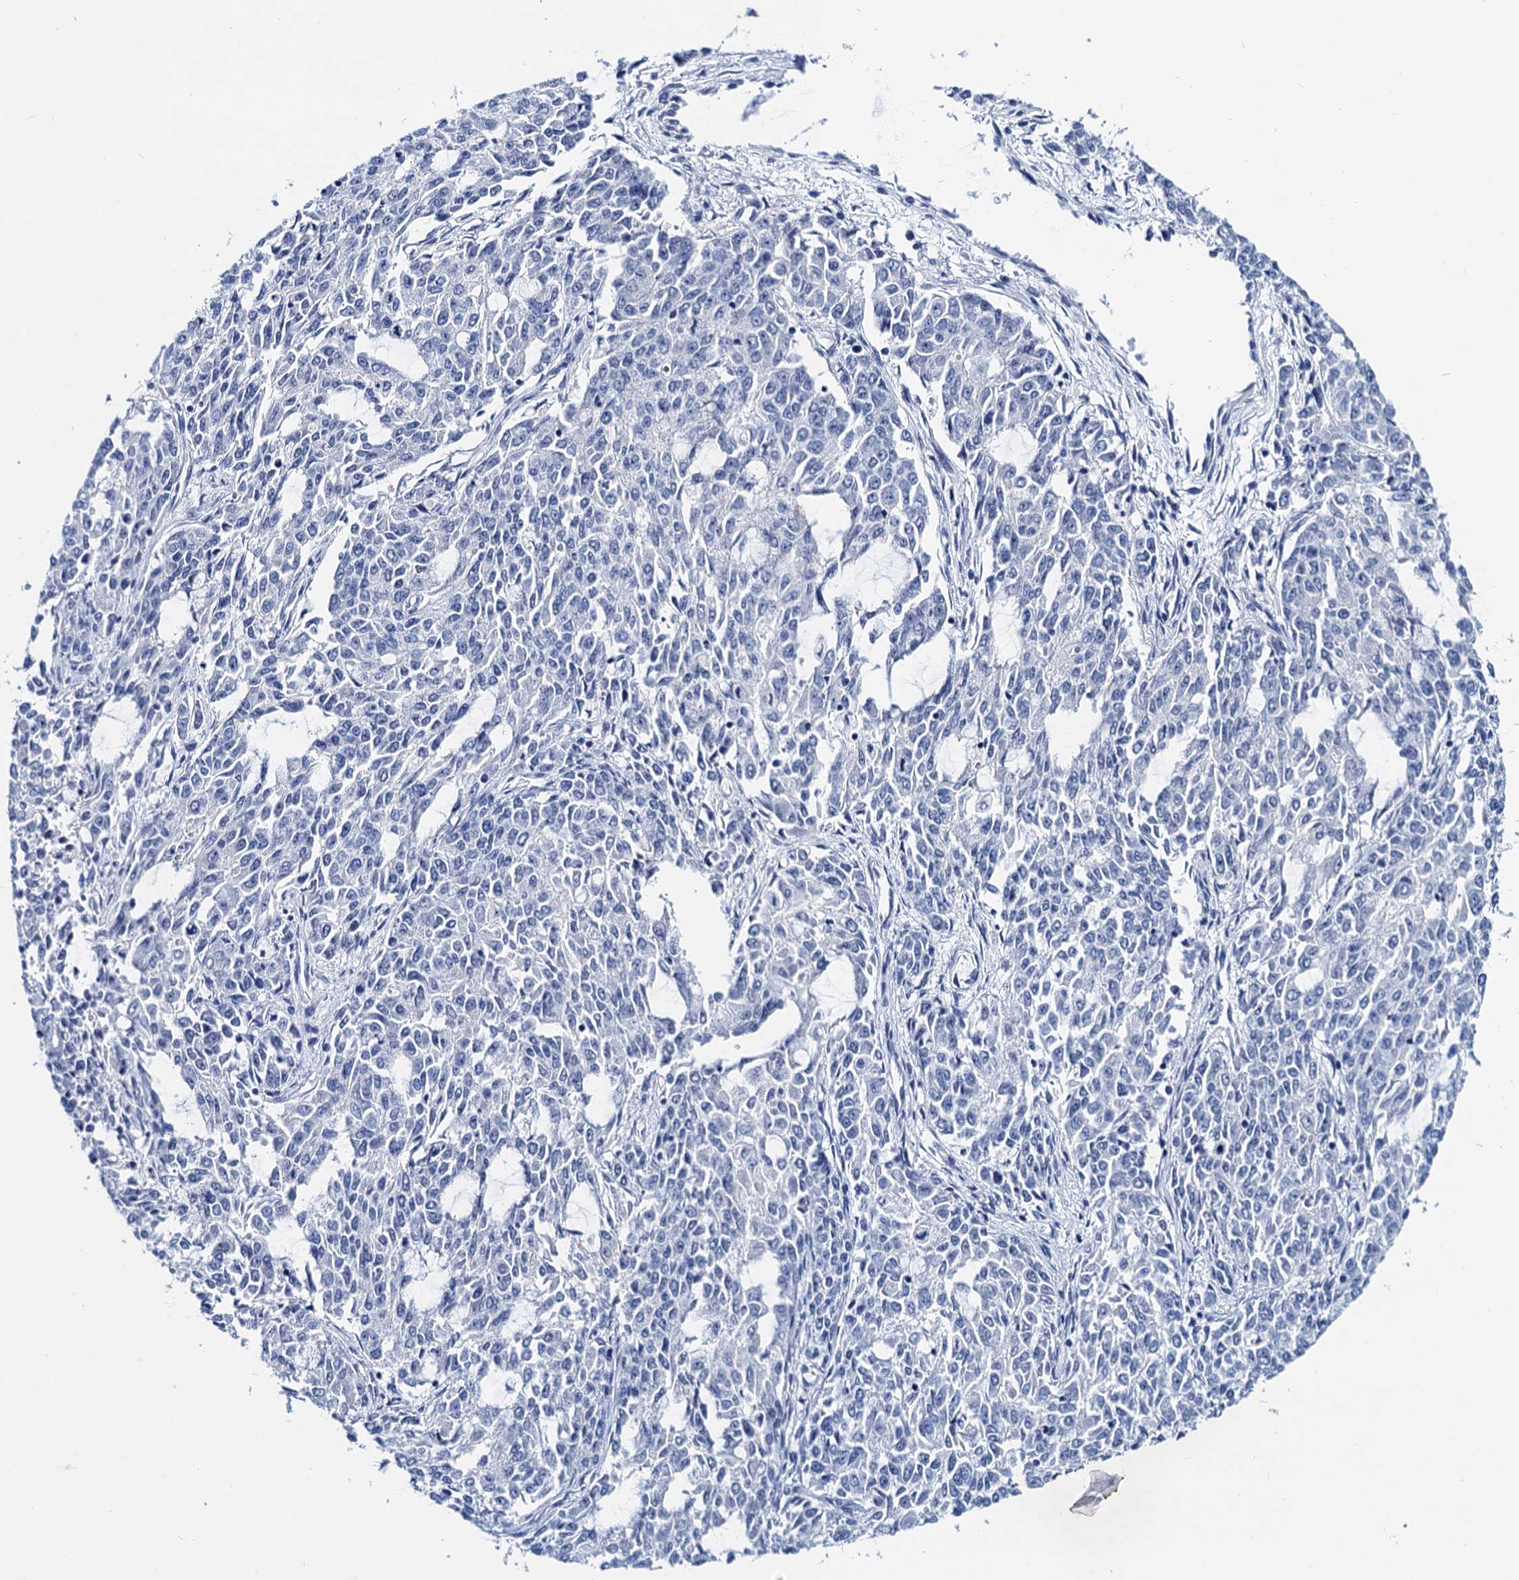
{"staining": {"intensity": "negative", "quantity": "none", "location": "none"}, "tissue": "endometrial cancer", "cell_type": "Tumor cells", "image_type": "cancer", "snomed": [{"axis": "morphology", "description": "Adenocarcinoma, NOS"}, {"axis": "topography", "description": "Endometrium"}], "caption": "DAB immunohistochemical staining of endometrial cancer displays no significant expression in tumor cells.", "gene": "LYPD3", "patient": {"sex": "female", "age": 50}}